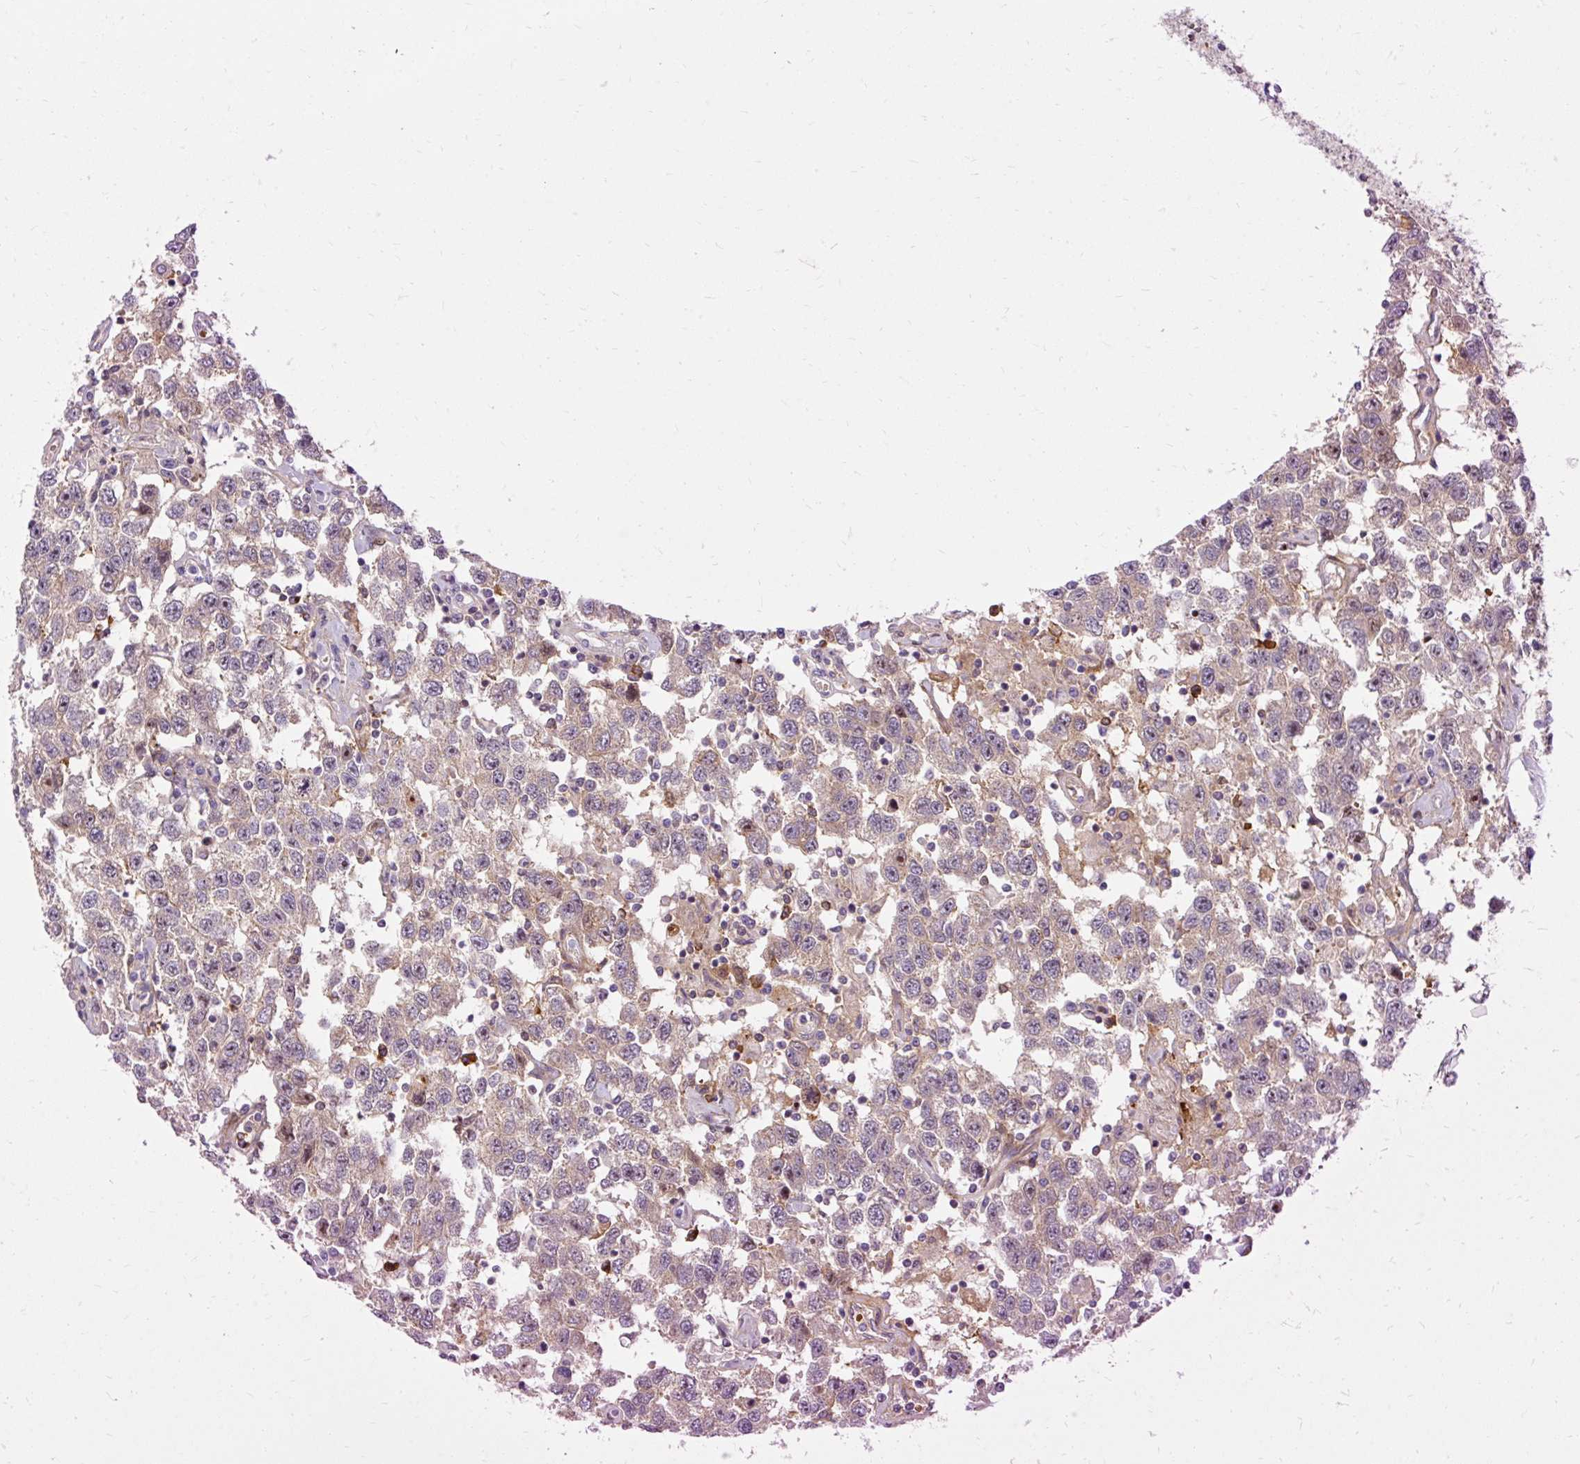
{"staining": {"intensity": "weak", "quantity": "25%-75%", "location": "cytoplasmic/membranous"}, "tissue": "testis cancer", "cell_type": "Tumor cells", "image_type": "cancer", "snomed": [{"axis": "morphology", "description": "Seminoma, NOS"}, {"axis": "topography", "description": "Testis"}], "caption": "Immunohistochemical staining of human testis seminoma displays low levels of weak cytoplasmic/membranous expression in approximately 25%-75% of tumor cells.", "gene": "CEBPZ", "patient": {"sex": "male", "age": 41}}